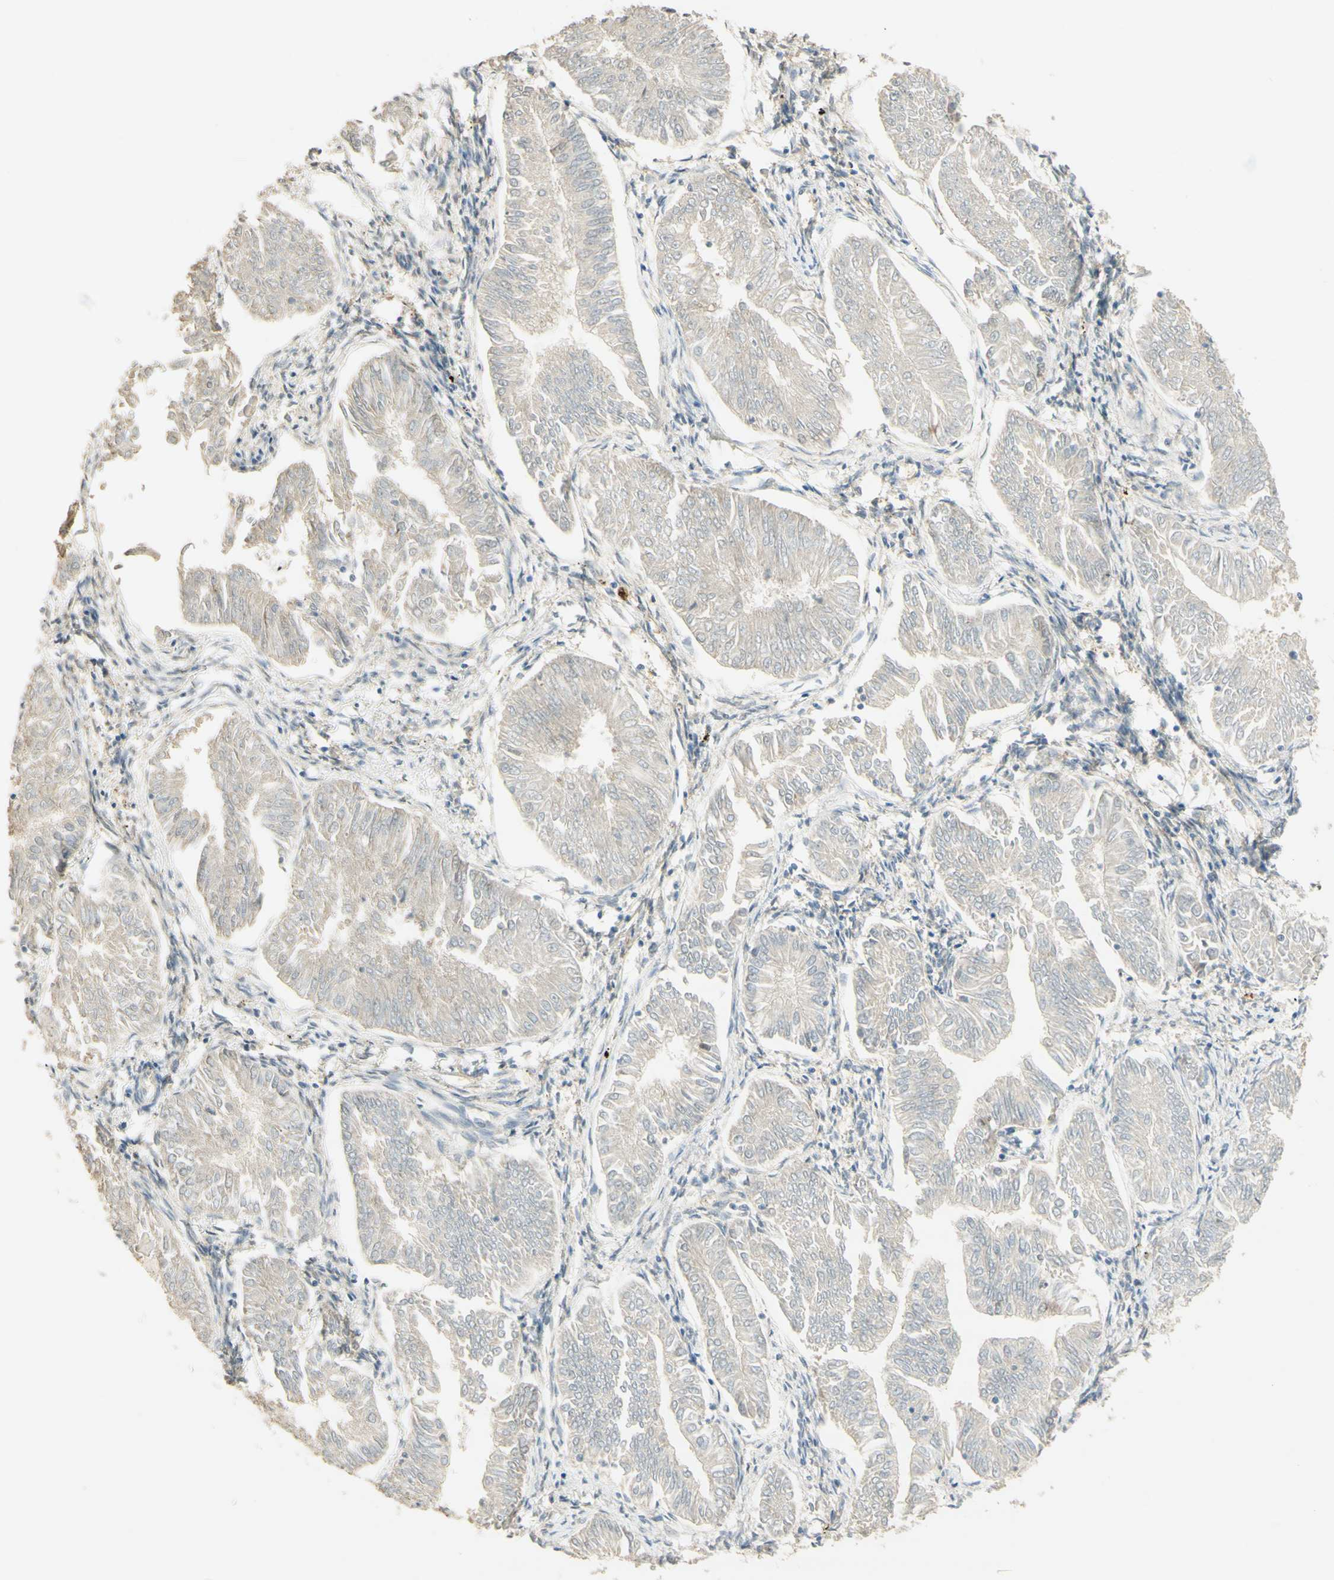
{"staining": {"intensity": "negative", "quantity": "none", "location": "none"}, "tissue": "endometrial cancer", "cell_type": "Tumor cells", "image_type": "cancer", "snomed": [{"axis": "morphology", "description": "Adenocarcinoma, NOS"}, {"axis": "topography", "description": "Endometrium"}], "caption": "Protein analysis of endometrial cancer demonstrates no significant staining in tumor cells.", "gene": "FOXP1", "patient": {"sex": "female", "age": 53}}